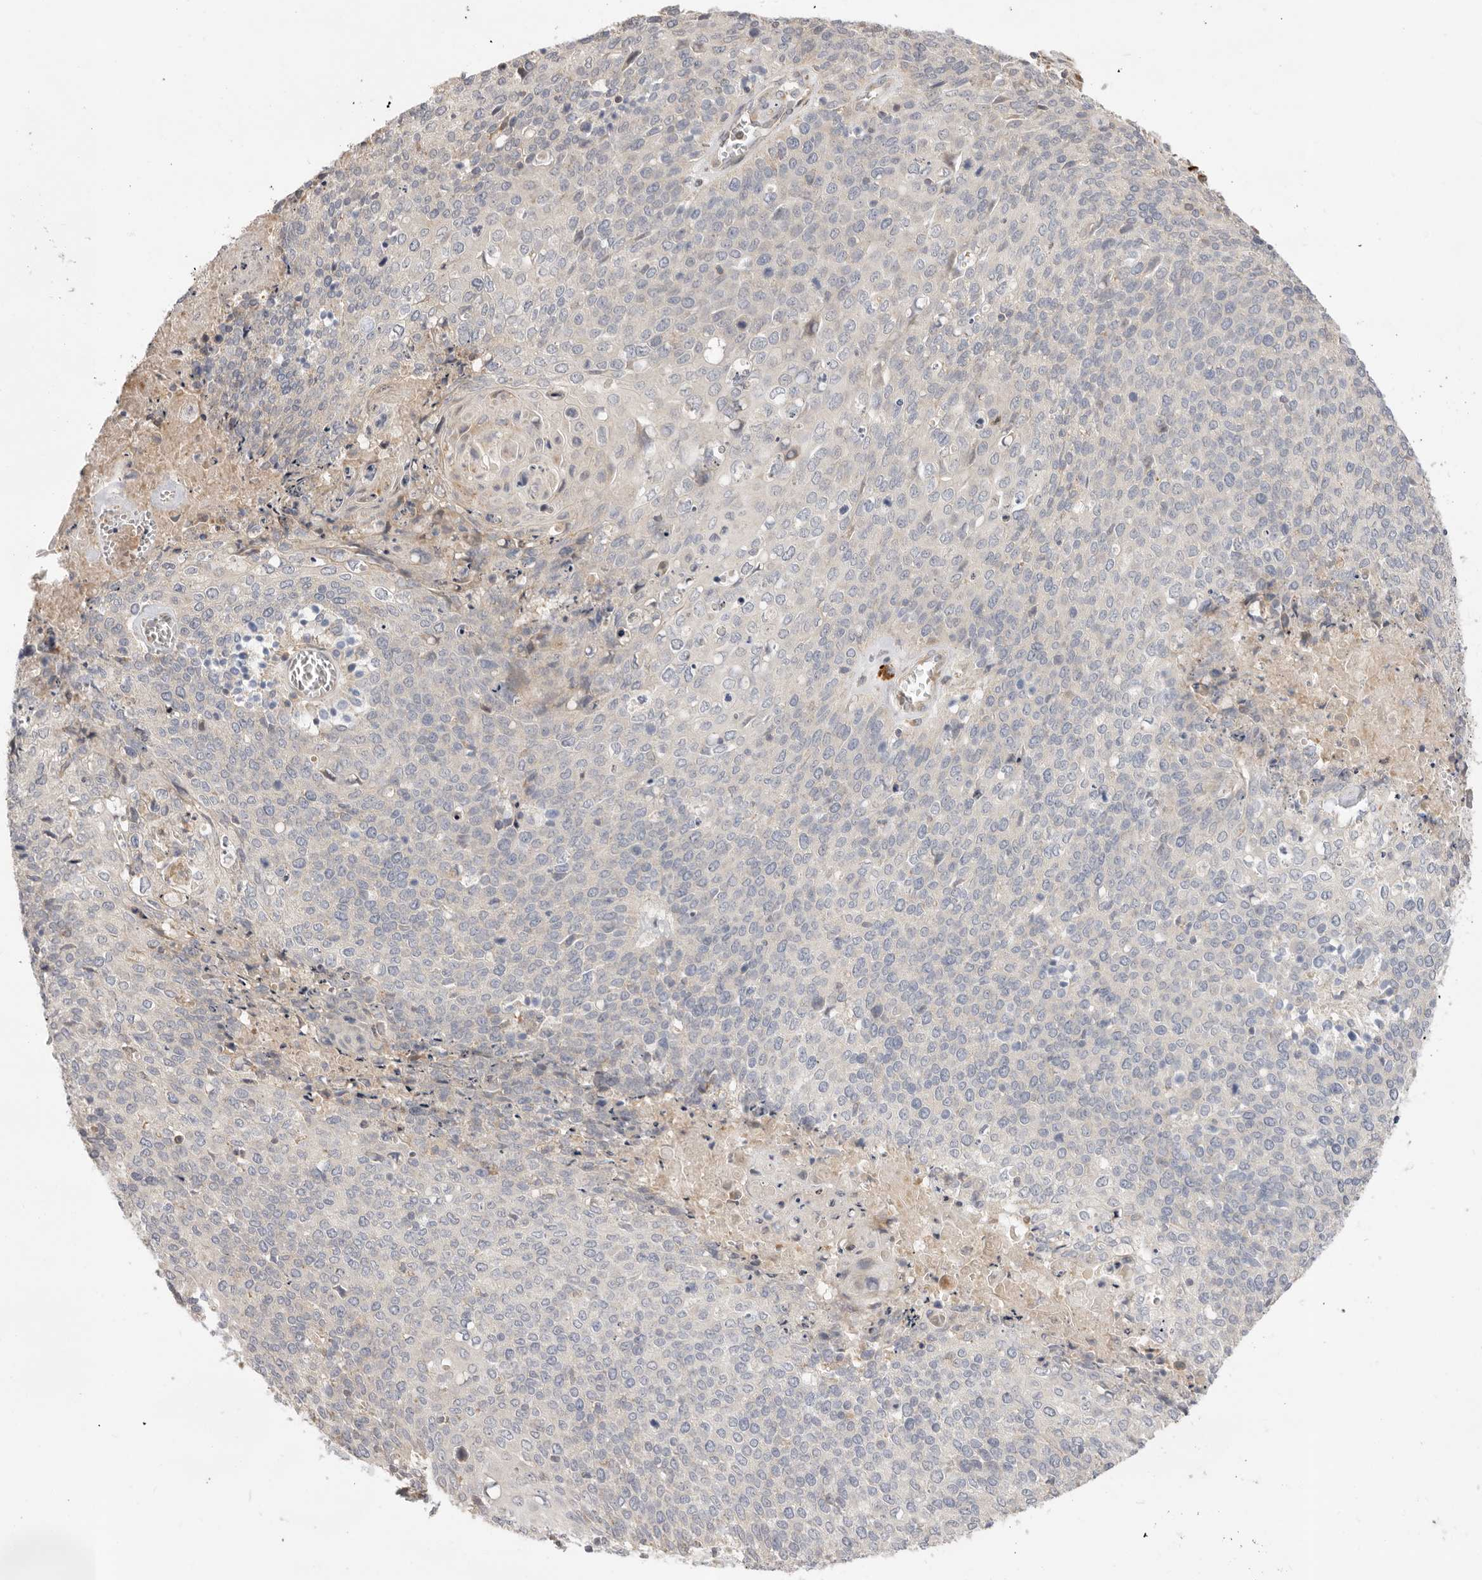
{"staining": {"intensity": "negative", "quantity": "none", "location": "none"}, "tissue": "cervical cancer", "cell_type": "Tumor cells", "image_type": "cancer", "snomed": [{"axis": "morphology", "description": "Squamous cell carcinoma, NOS"}, {"axis": "topography", "description": "Cervix"}], "caption": "DAB immunohistochemical staining of cervical squamous cell carcinoma exhibits no significant expression in tumor cells. (Stains: DAB immunohistochemistry (IHC) with hematoxylin counter stain, Microscopy: brightfield microscopy at high magnification).", "gene": "USH1C", "patient": {"sex": "female", "age": 39}}